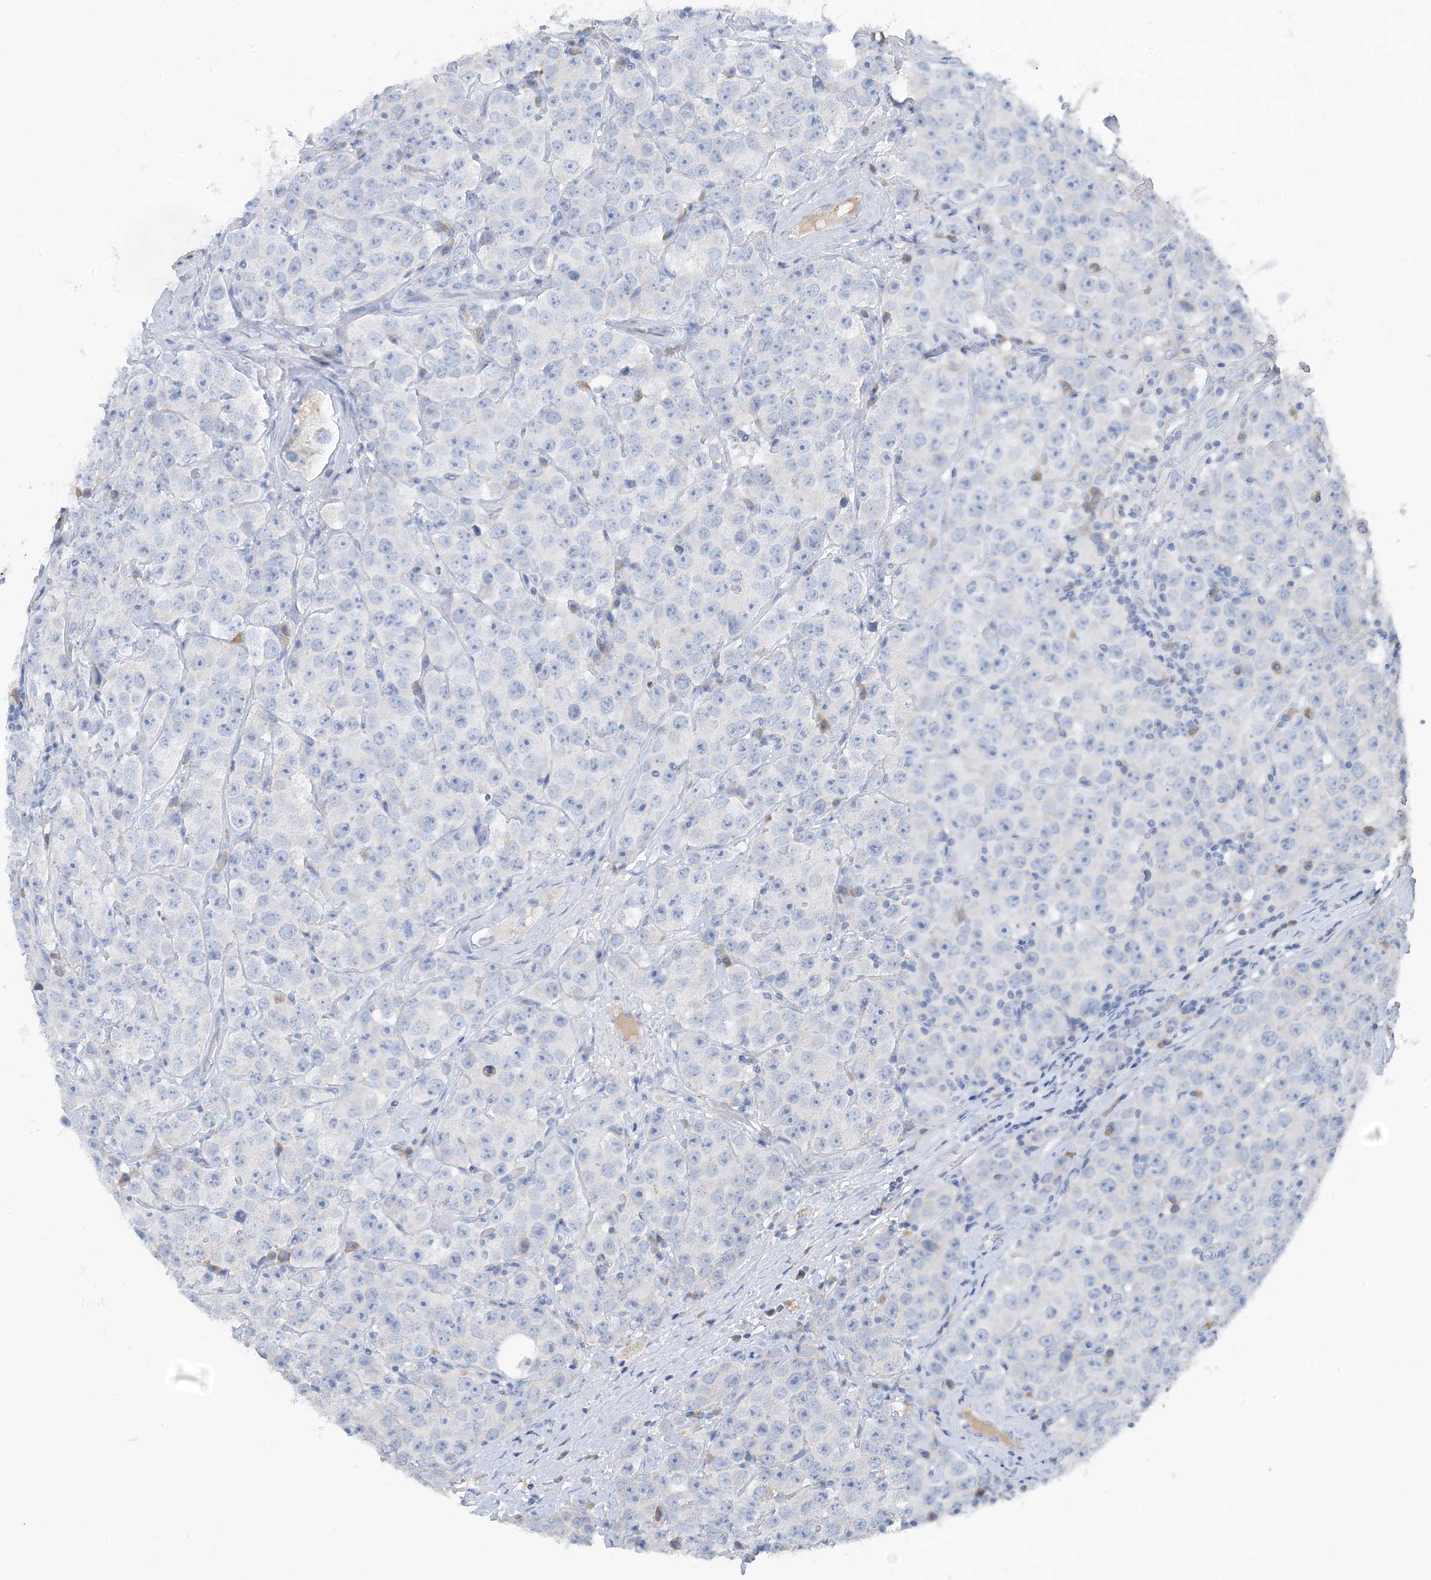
{"staining": {"intensity": "negative", "quantity": "none", "location": "none"}, "tissue": "testis cancer", "cell_type": "Tumor cells", "image_type": "cancer", "snomed": [{"axis": "morphology", "description": "Seminoma, NOS"}, {"axis": "topography", "description": "Testis"}], "caption": "The histopathology image exhibits no significant positivity in tumor cells of testis cancer (seminoma). (Stains: DAB (3,3'-diaminobenzidine) IHC with hematoxylin counter stain, Microscopy: brightfield microscopy at high magnification).", "gene": "CTRL", "patient": {"sex": "male", "age": 28}}